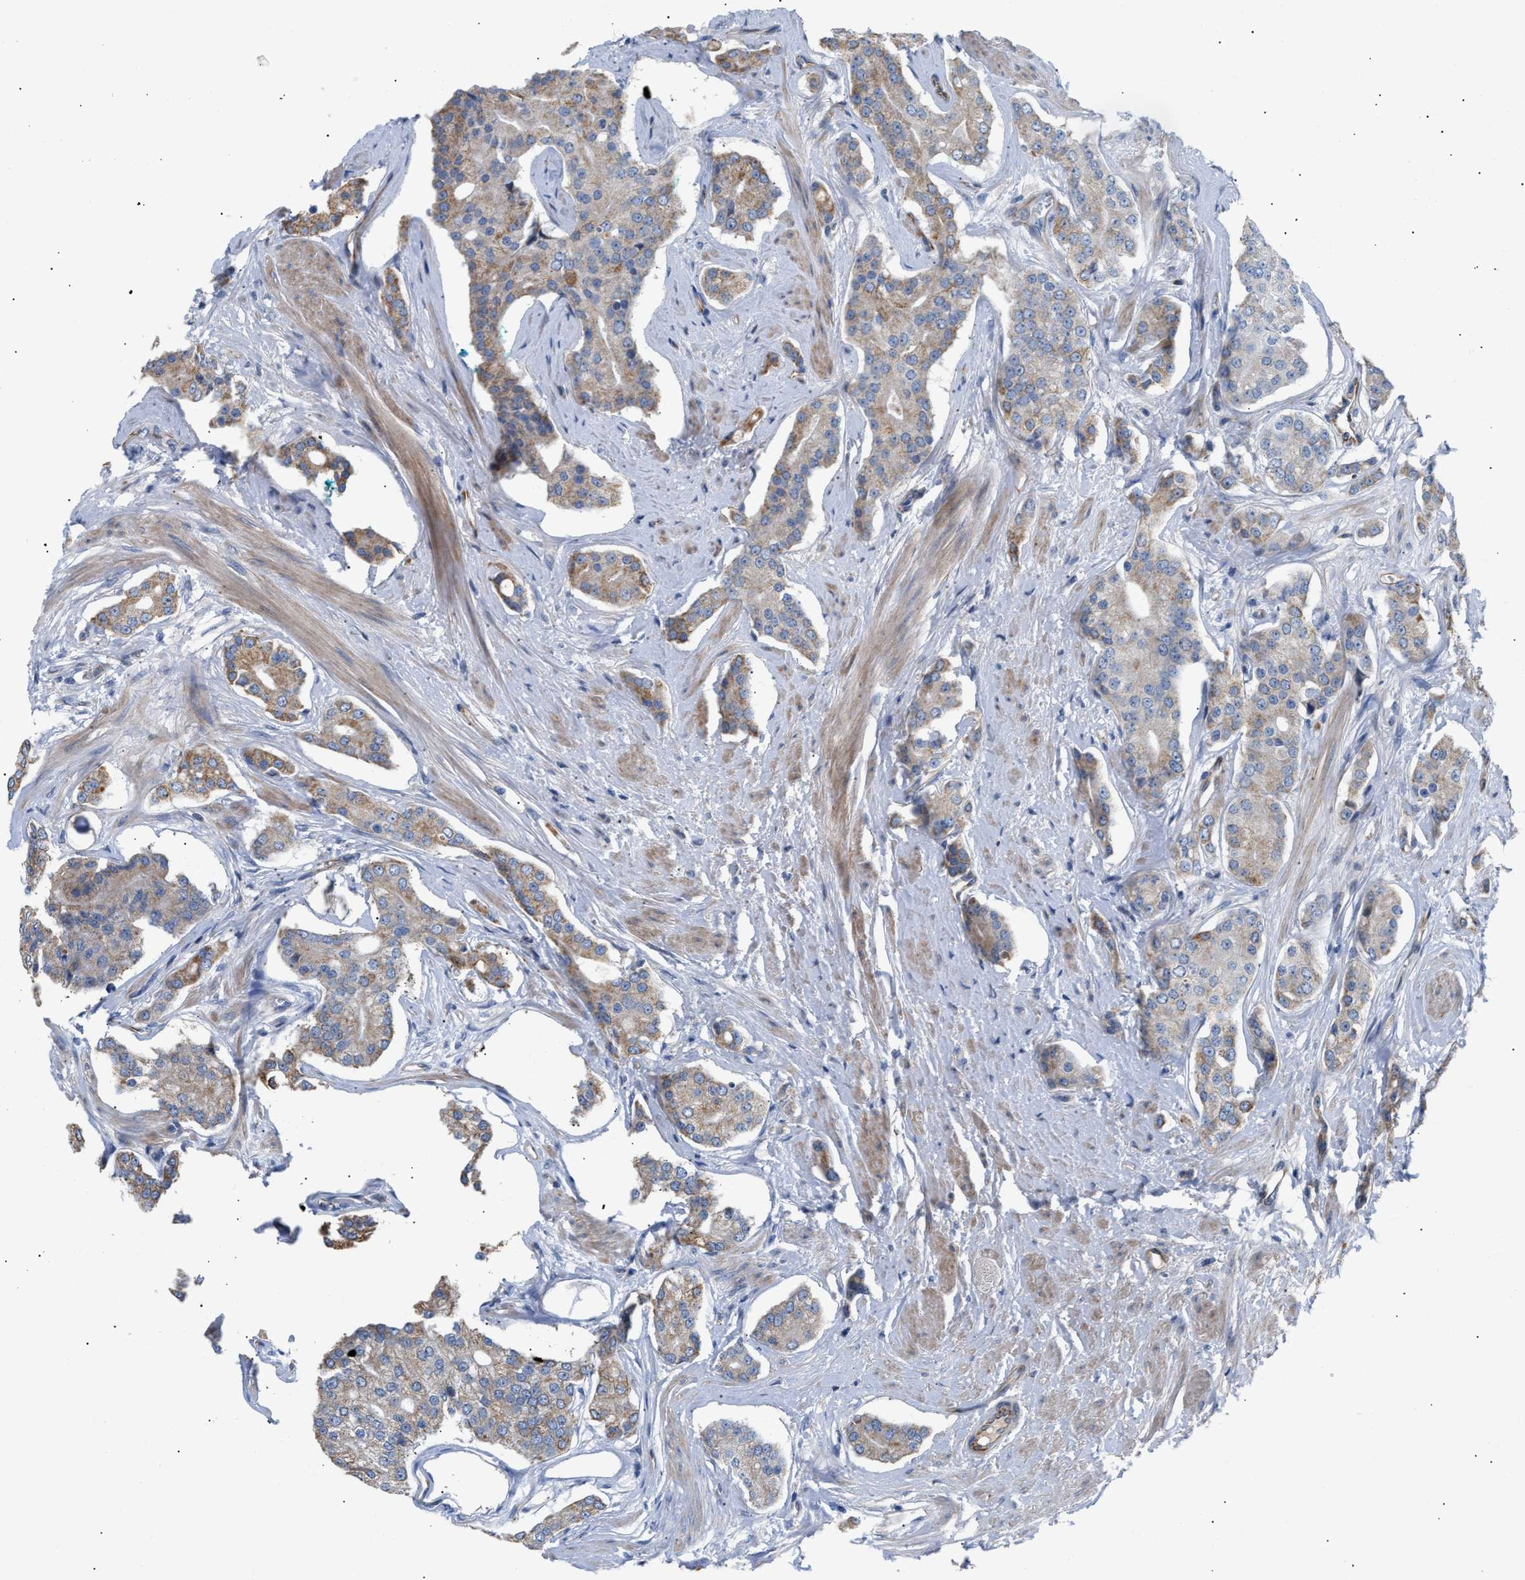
{"staining": {"intensity": "moderate", "quantity": "25%-75%", "location": "cytoplasmic/membranous"}, "tissue": "prostate cancer", "cell_type": "Tumor cells", "image_type": "cancer", "snomed": [{"axis": "morphology", "description": "Adenocarcinoma, High grade"}, {"axis": "topography", "description": "Prostate"}], "caption": "Approximately 25%-75% of tumor cells in prostate cancer demonstrate moderate cytoplasmic/membranous protein positivity as visualized by brown immunohistochemical staining.", "gene": "TFPI", "patient": {"sex": "male", "age": 71}}